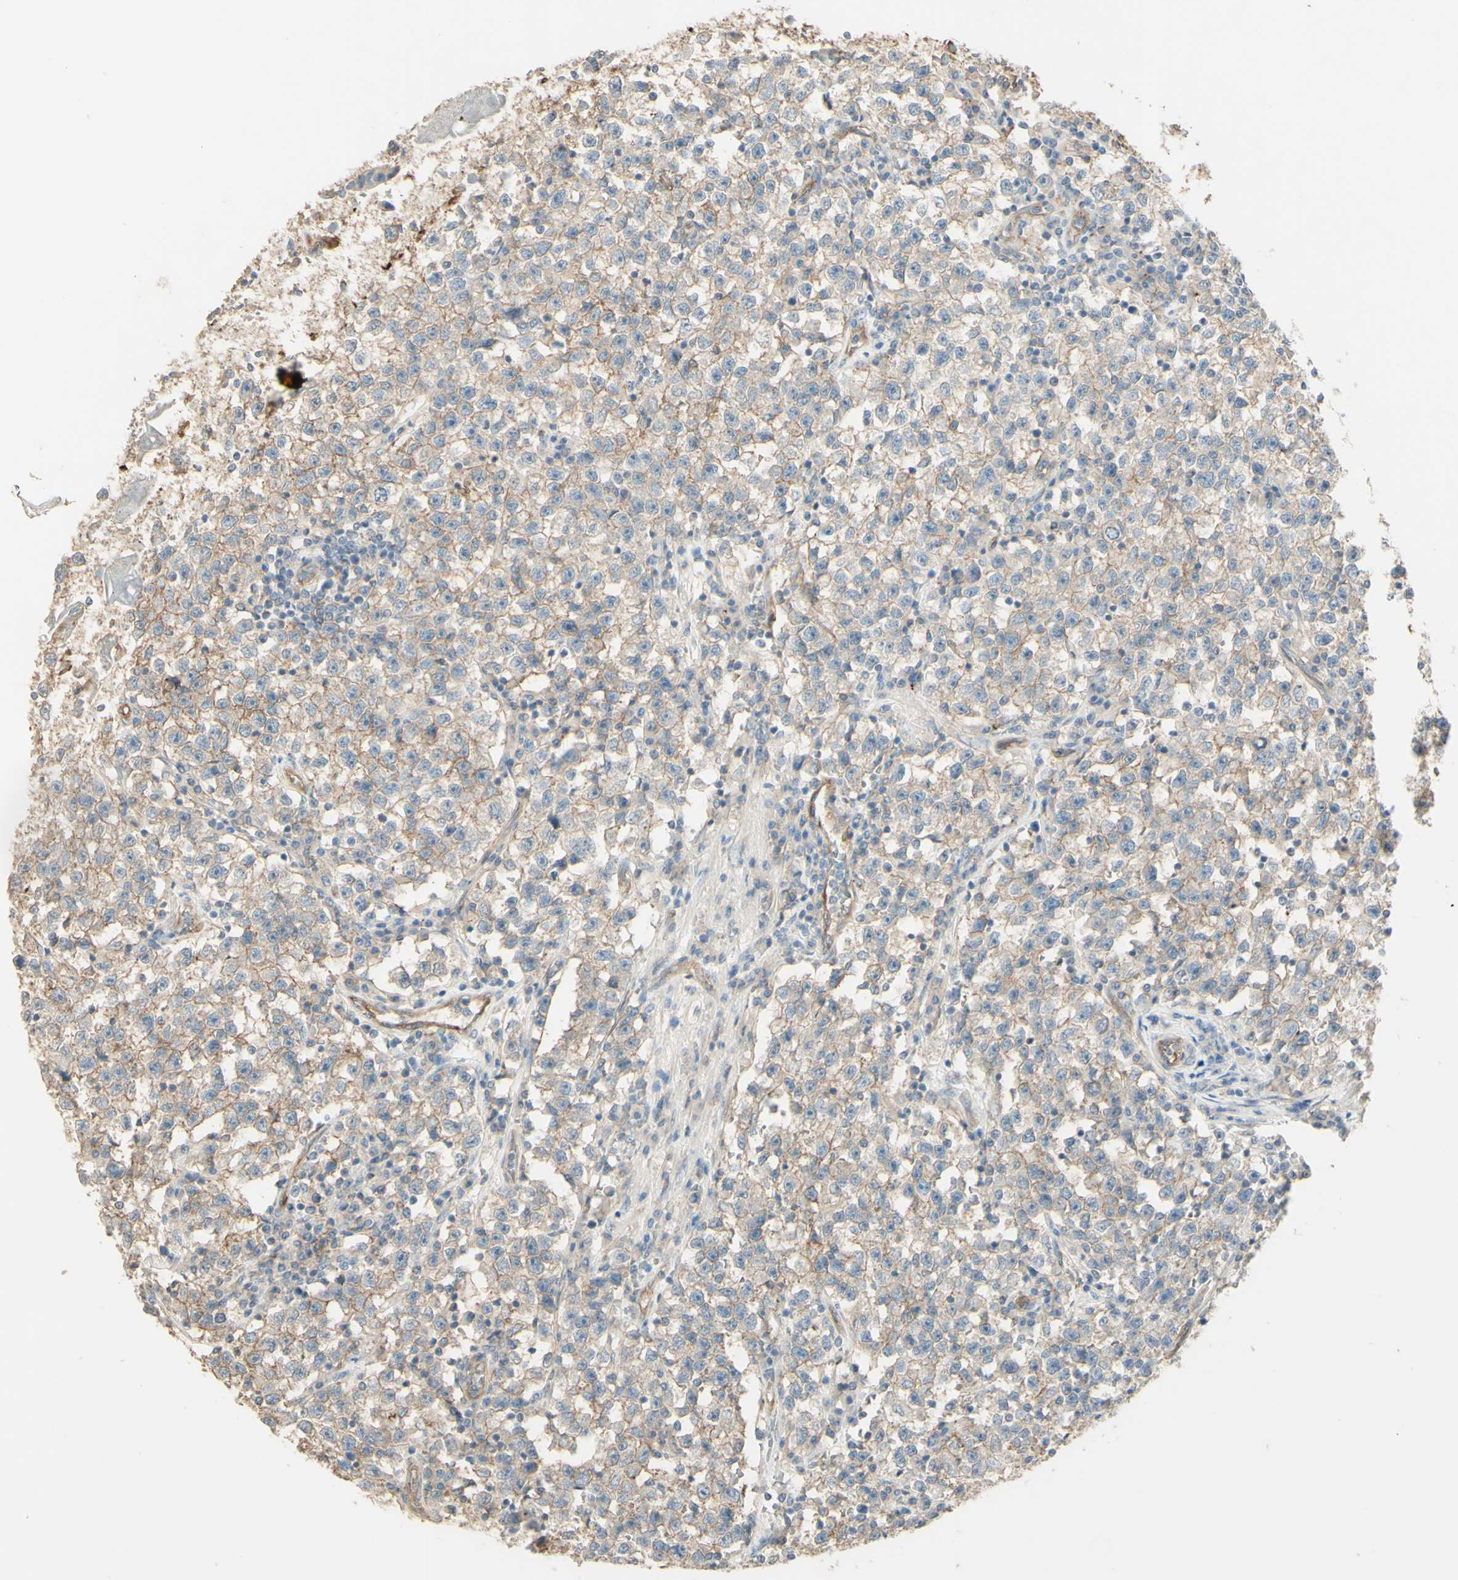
{"staining": {"intensity": "weak", "quantity": ">75%", "location": "cytoplasmic/membranous"}, "tissue": "testis cancer", "cell_type": "Tumor cells", "image_type": "cancer", "snomed": [{"axis": "morphology", "description": "Seminoma, NOS"}, {"axis": "topography", "description": "Testis"}], "caption": "An immunohistochemistry photomicrograph of neoplastic tissue is shown. Protein staining in brown labels weak cytoplasmic/membranous positivity in testis cancer within tumor cells. (DAB (3,3'-diaminobenzidine) = brown stain, brightfield microscopy at high magnification).", "gene": "RNF149", "patient": {"sex": "male", "age": 22}}